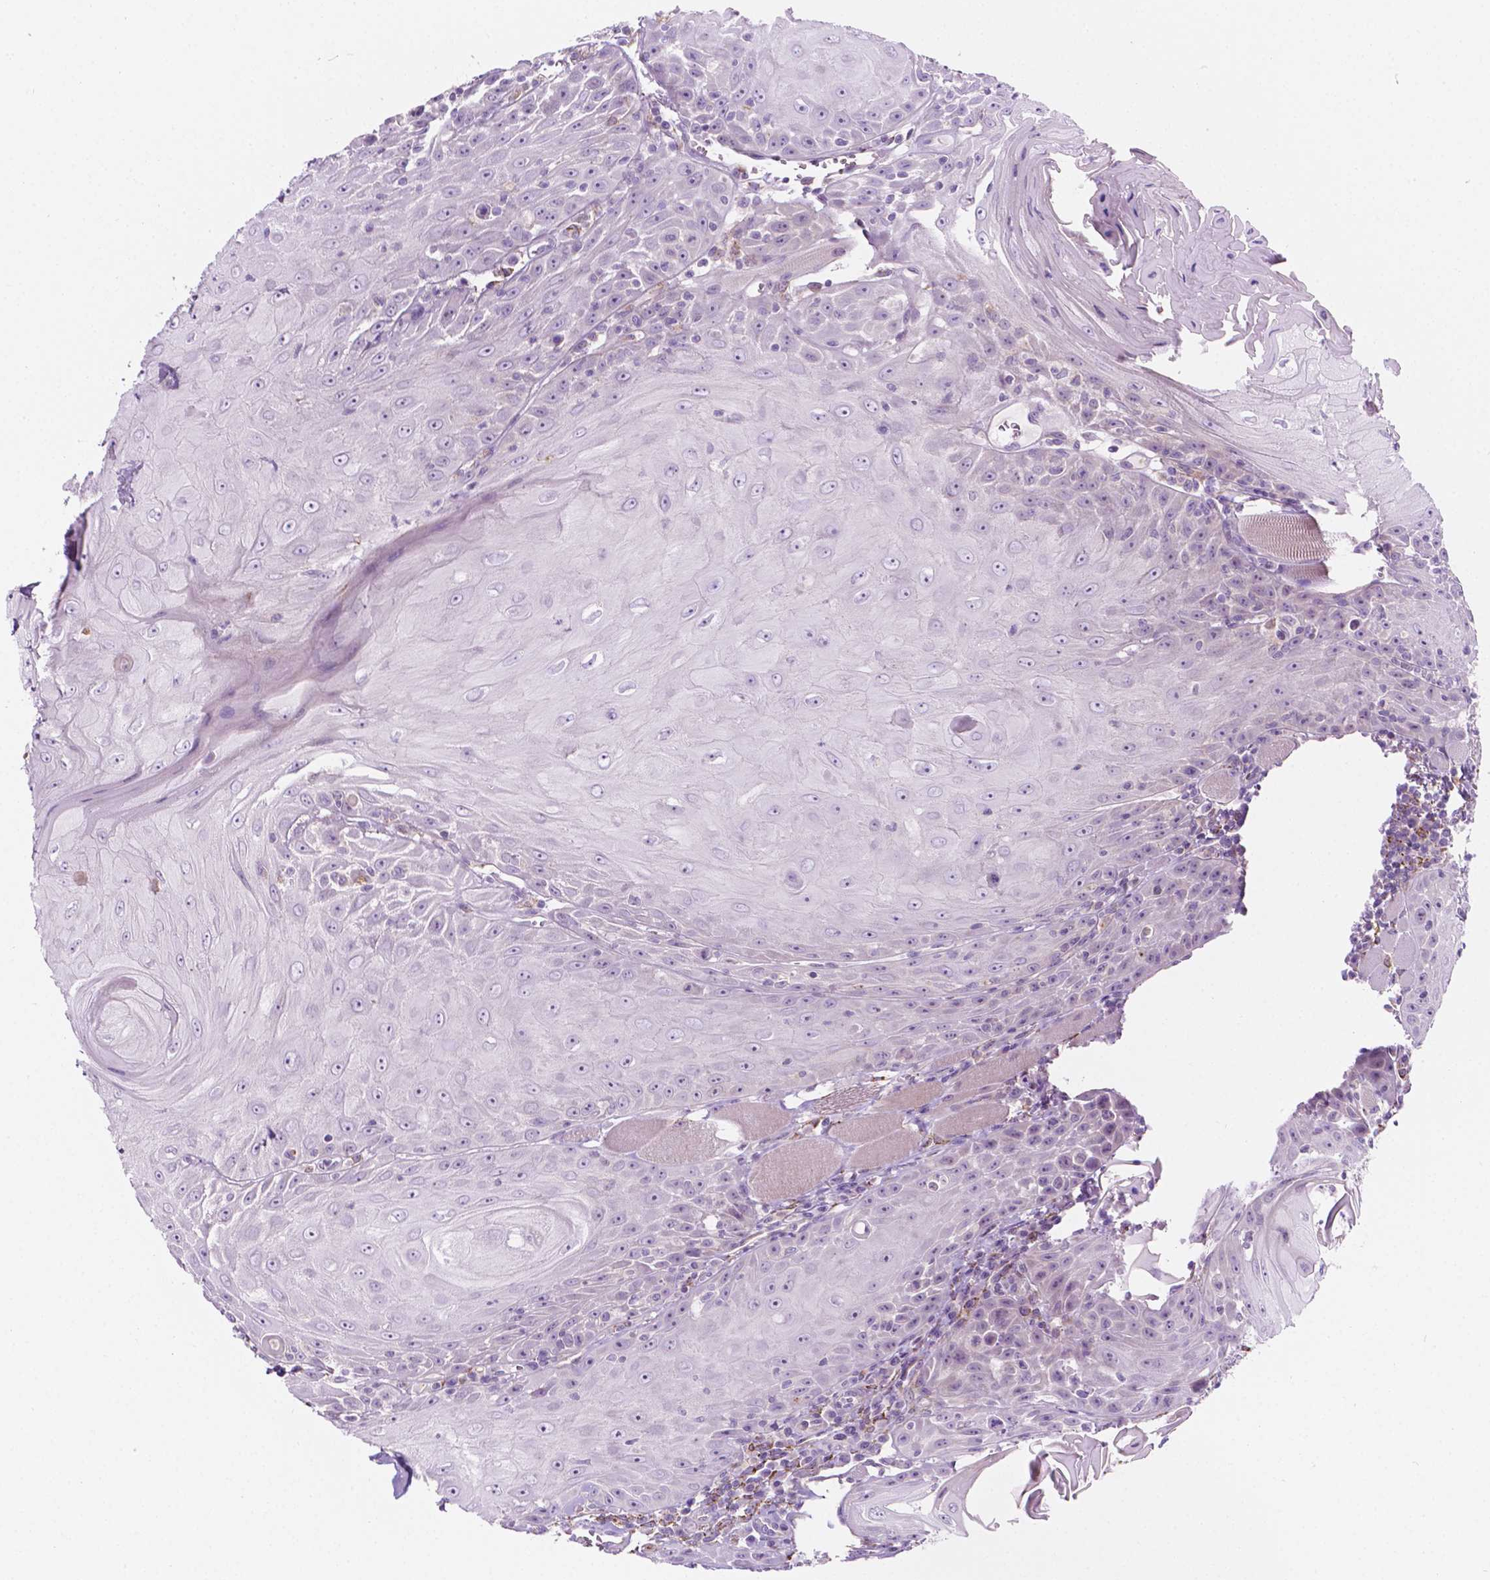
{"staining": {"intensity": "negative", "quantity": "none", "location": "none"}, "tissue": "head and neck cancer", "cell_type": "Tumor cells", "image_type": "cancer", "snomed": [{"axis": "morphology", "description": "Squamous cell carcinoma, NOS"}, {"axis": "topography", "description": "Head-Neck"}], "caption": "The histopathology image demonstrates no significant expression in tumor cells of head and neck squamous cell carcinoma.", "gene": "NOS1AP", "patient": {"sex": "male", "age": 52}}